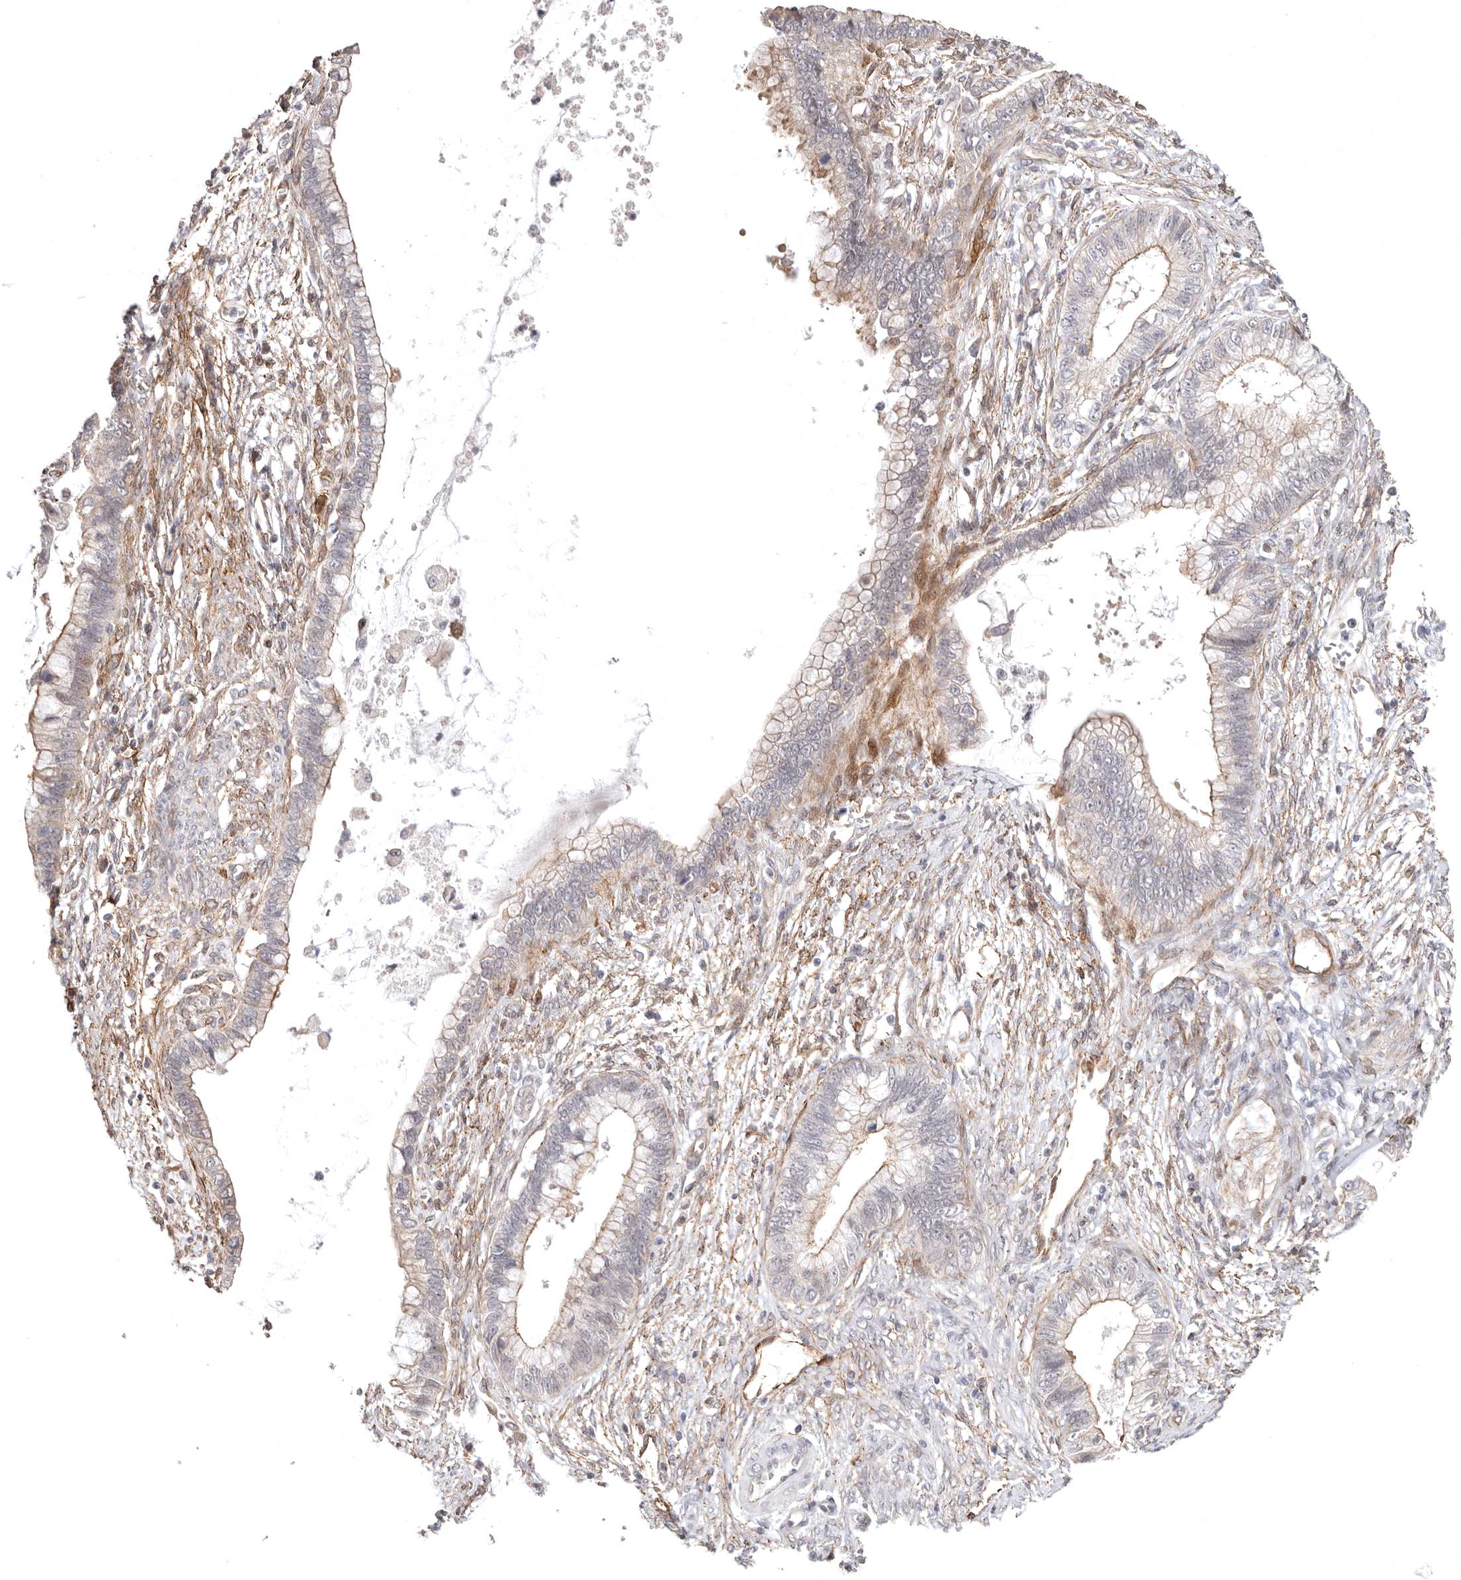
{"staining": {"intensity": "weak", "quantity": "25%-75%", "location": "cytoplasmic/membranous"}, "tissue": "cervical cancer", "cell_type": "Tumor cells", "image_type": "cancer", "snomed": [{"axis": "morphology", "description": "Adenocarcinoma, NOS"}, {"axis": "topography", "description": "Cervix"}], "caption": "The histopathology image displays a brown stain indicating the presence of a protein in the cytoplasmic/membranous of tumor cells in cervical adenocarcinoma. (Stains: DAB in brown, nuclei in blue, Microscopy: brightfield microscopy at high magnification).", "gene": "SZT2", "patient": {"sex": "female", "age": 44}}